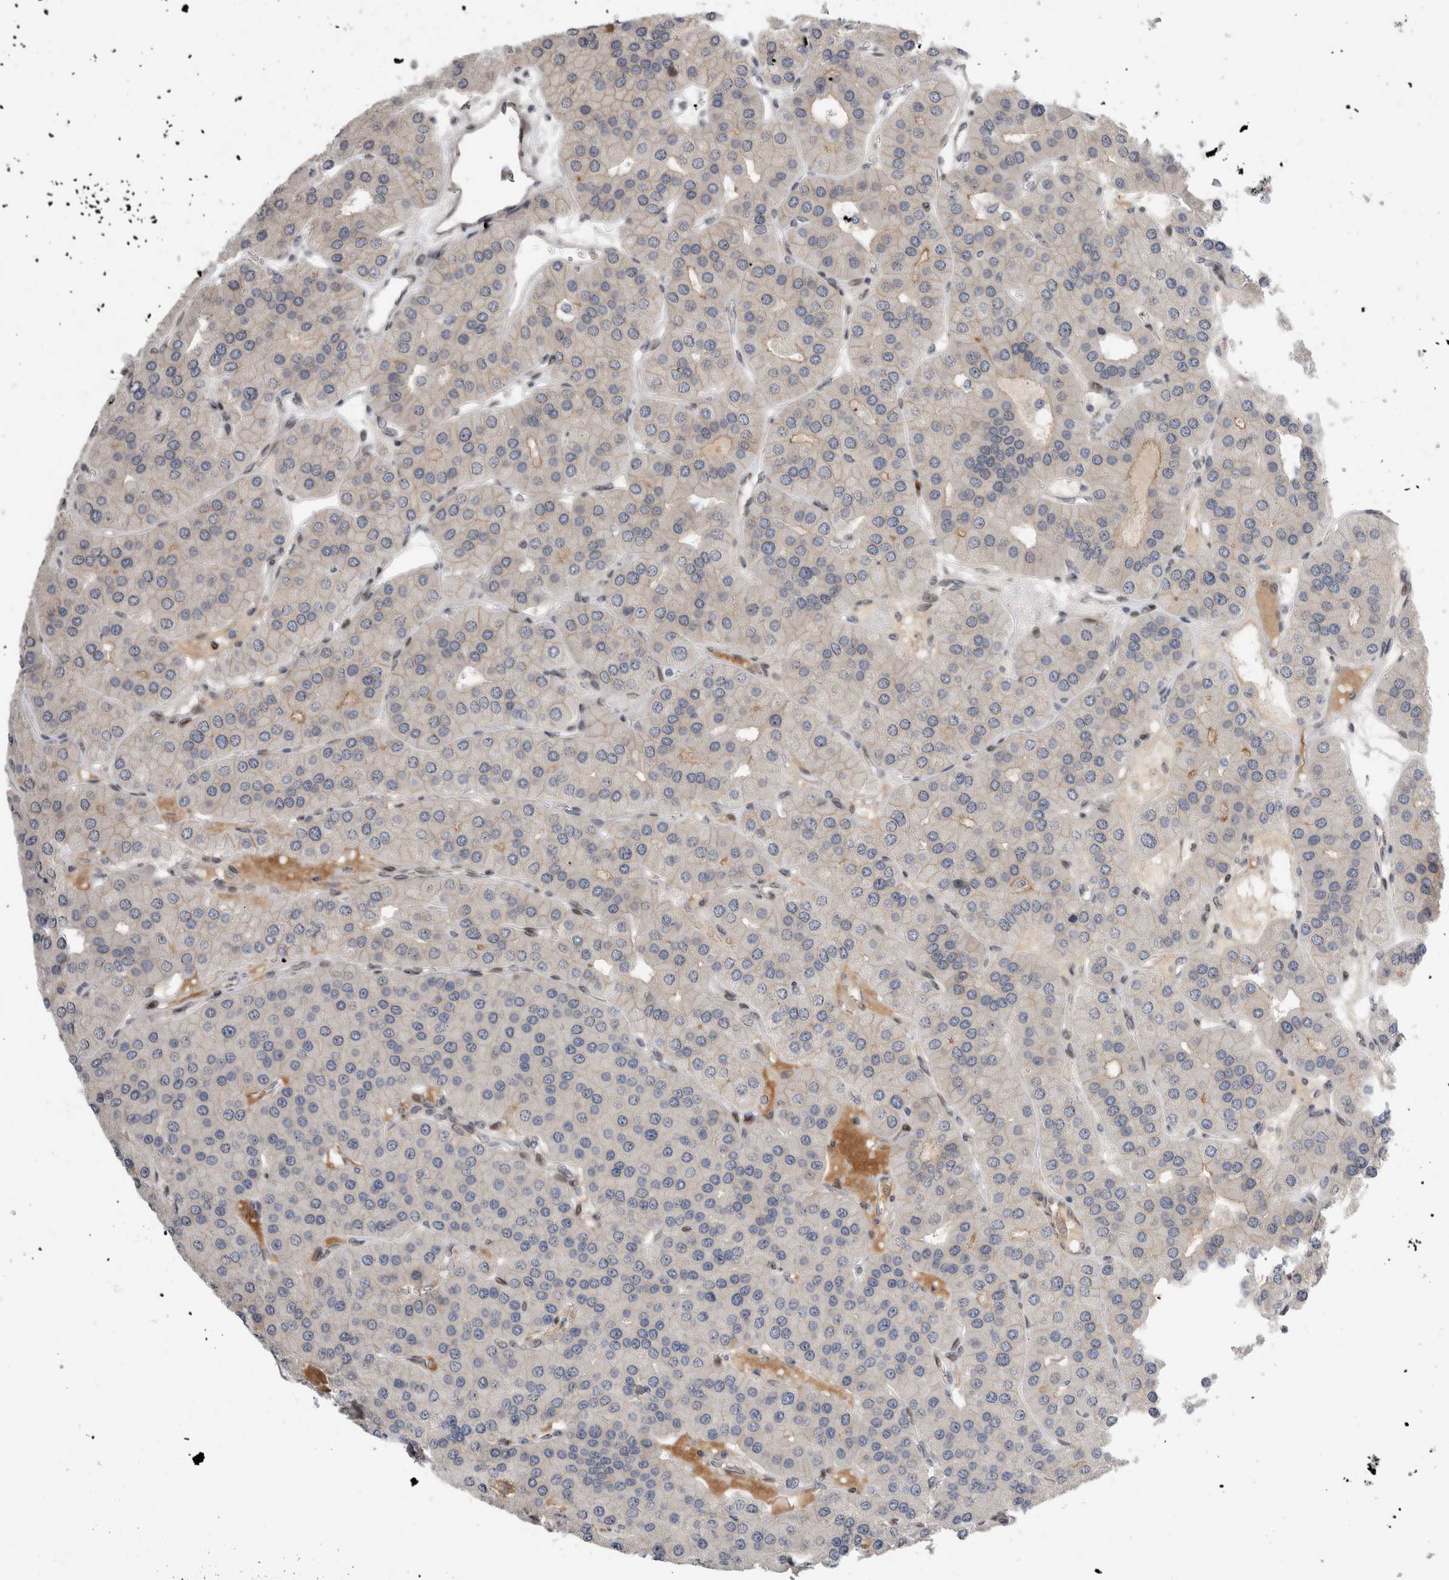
{"staining": {"intensity": "negative", "quantity": "none", "location": "none"}, "tissue": "parathyroid gland", "cell_type": "Glandular cells", "image_type": "normal", "snomed": [{"axis": "morphology", "description": "Normal tissue, NOS"}, {"axis": "morphology", "description": "Adenoma, NOS"}, {"axis": "topography", "description": "Parathyroid gland"}], "caption": "The histopathology image displays no staining of glandular cells in normal parathyroid gland.", "gene": "DMTN", "patient": {"sex": "female", "age": 86}}